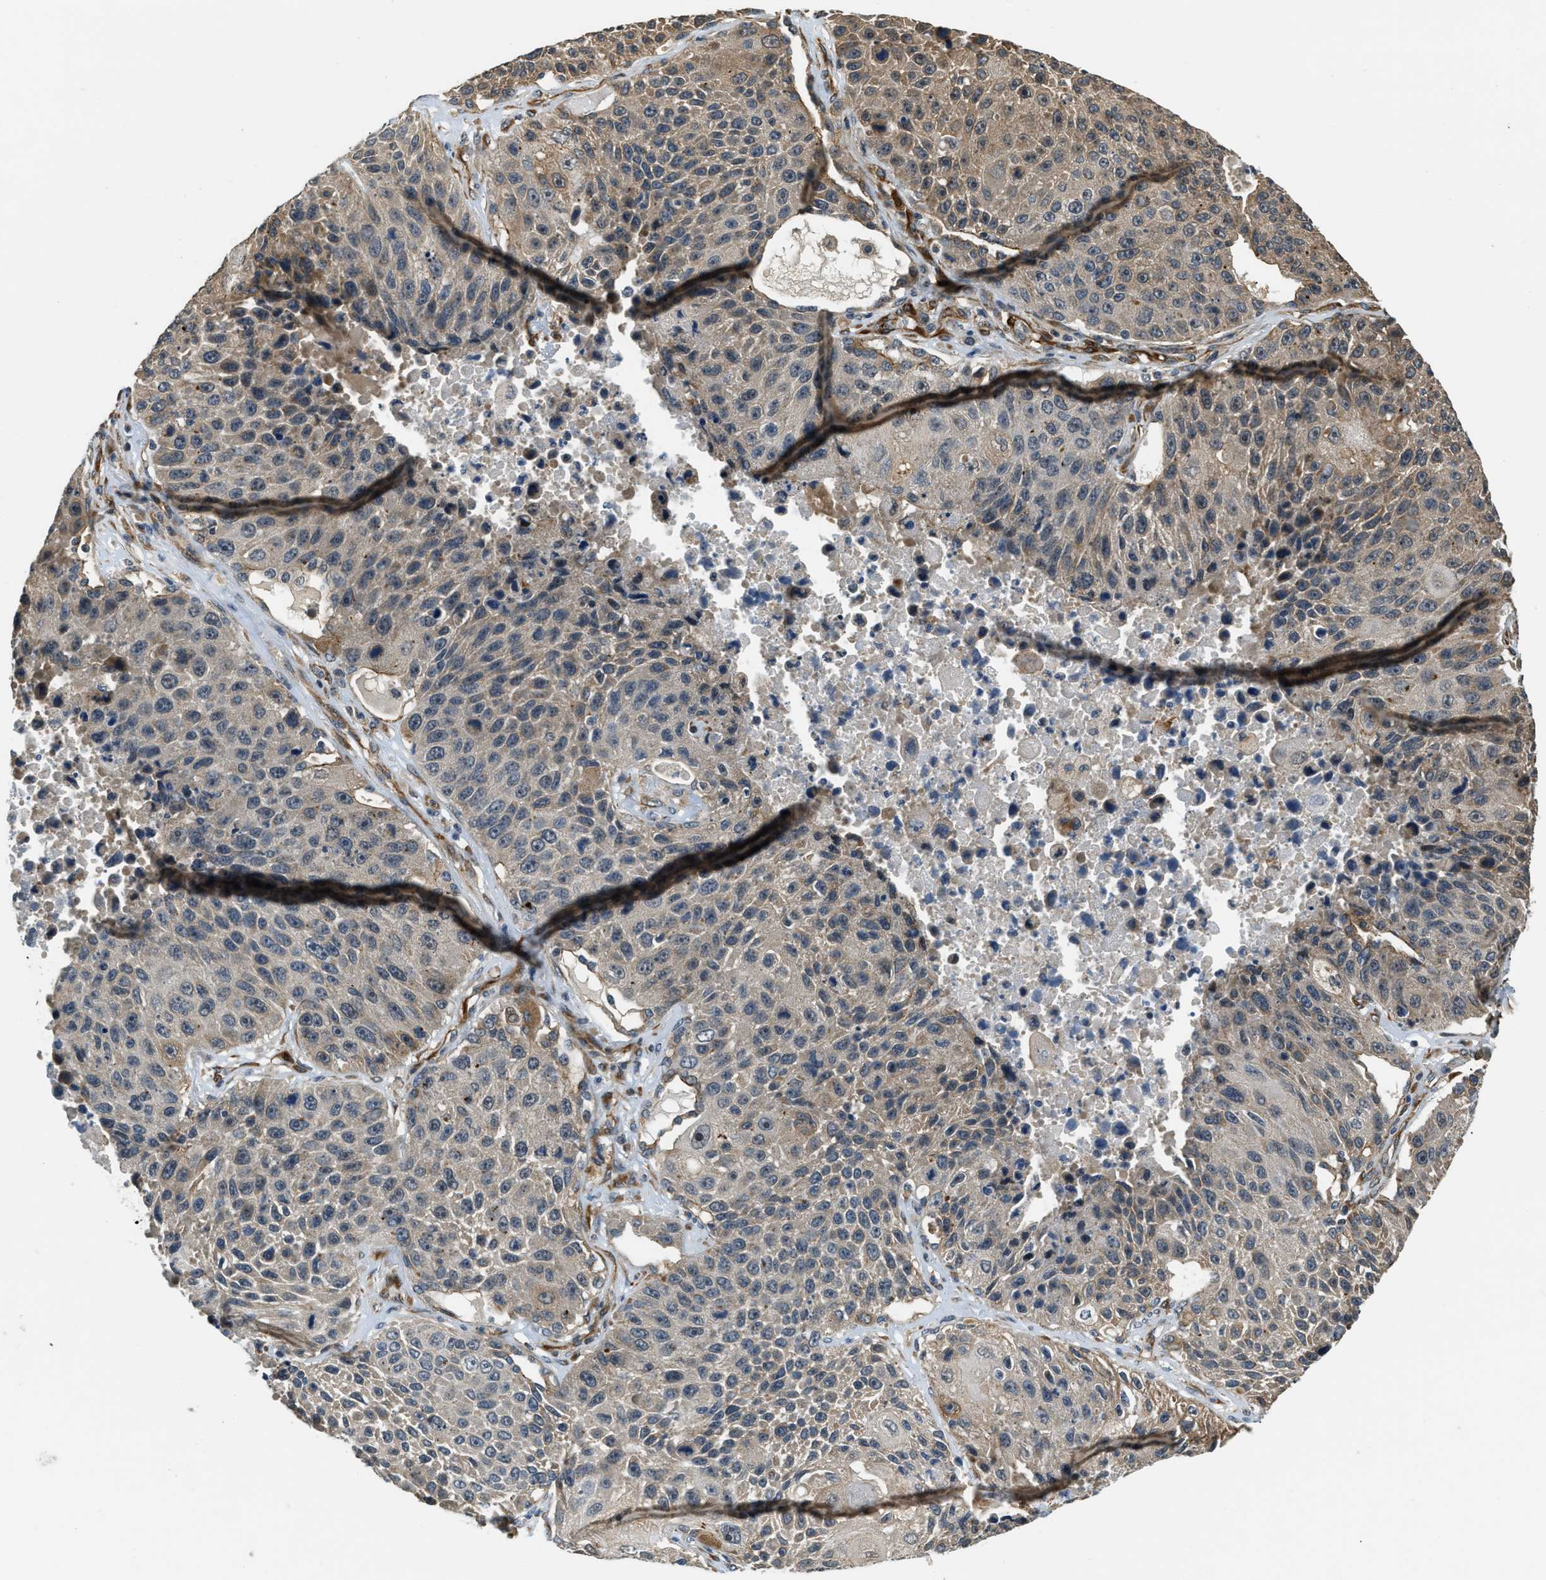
{"staining": {"intensity": "moderate", "quantity": "<25%", "location": "cytoplasmic/membranous"}, "tissue": "lung cancer", "cell_type": "Tumor cells", "image_type": "cancer", "snomed": [{"axis": "morphology", "description": "Squamous cell carcinoma, NOS"}, {"axis": "topography", "description": "Lung"}], "caption": "Protein staining of lung cancer (squamous cell carcinoma) tissue shows moderate cytoplasmic/membranous positivity in approximately <25% of tumor cells. (Stains: DAB in brown, nuclei in blue, Microscopy: brightfield microscopy at high magnification).", "gene": "ALOX12", "patient": {"sex": "male", "age": 61}}